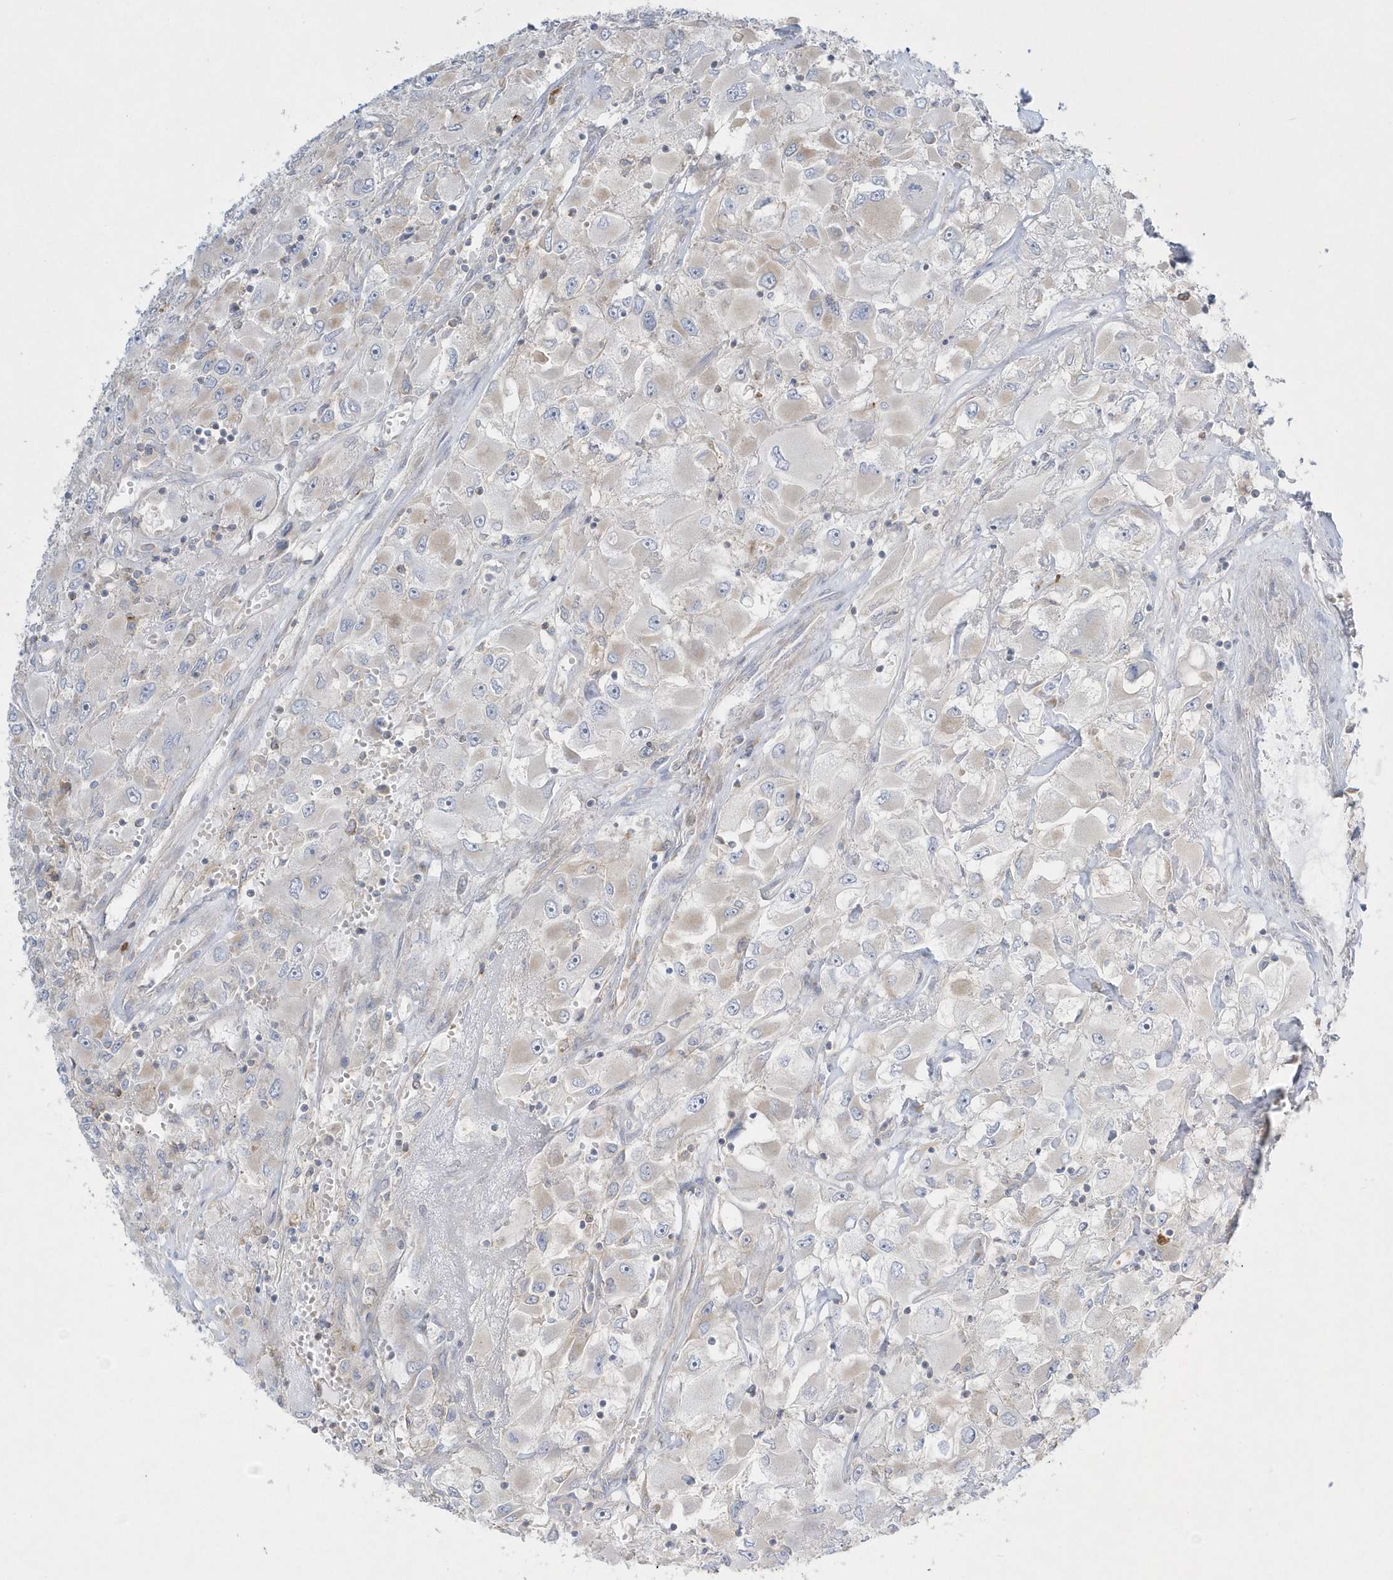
{"staining": {"intensity": "negative", "quantity": "none", "location": "none"}, "tissue": "renal cancer", "cell_type": "Tumor cells", "image_type": "cancer", "snomed": [{"axis": "morphology", "description": "Adenocarcinoma, NOS"}, {"axis": "topography", "description": "Kidney"}], "caption": "Renal adenocarcinoma stained for a protein using IHC exhibits no expression tumor cells.", "gene": "DNAJC18", "patient": {"sex": "female", "age": 52}}